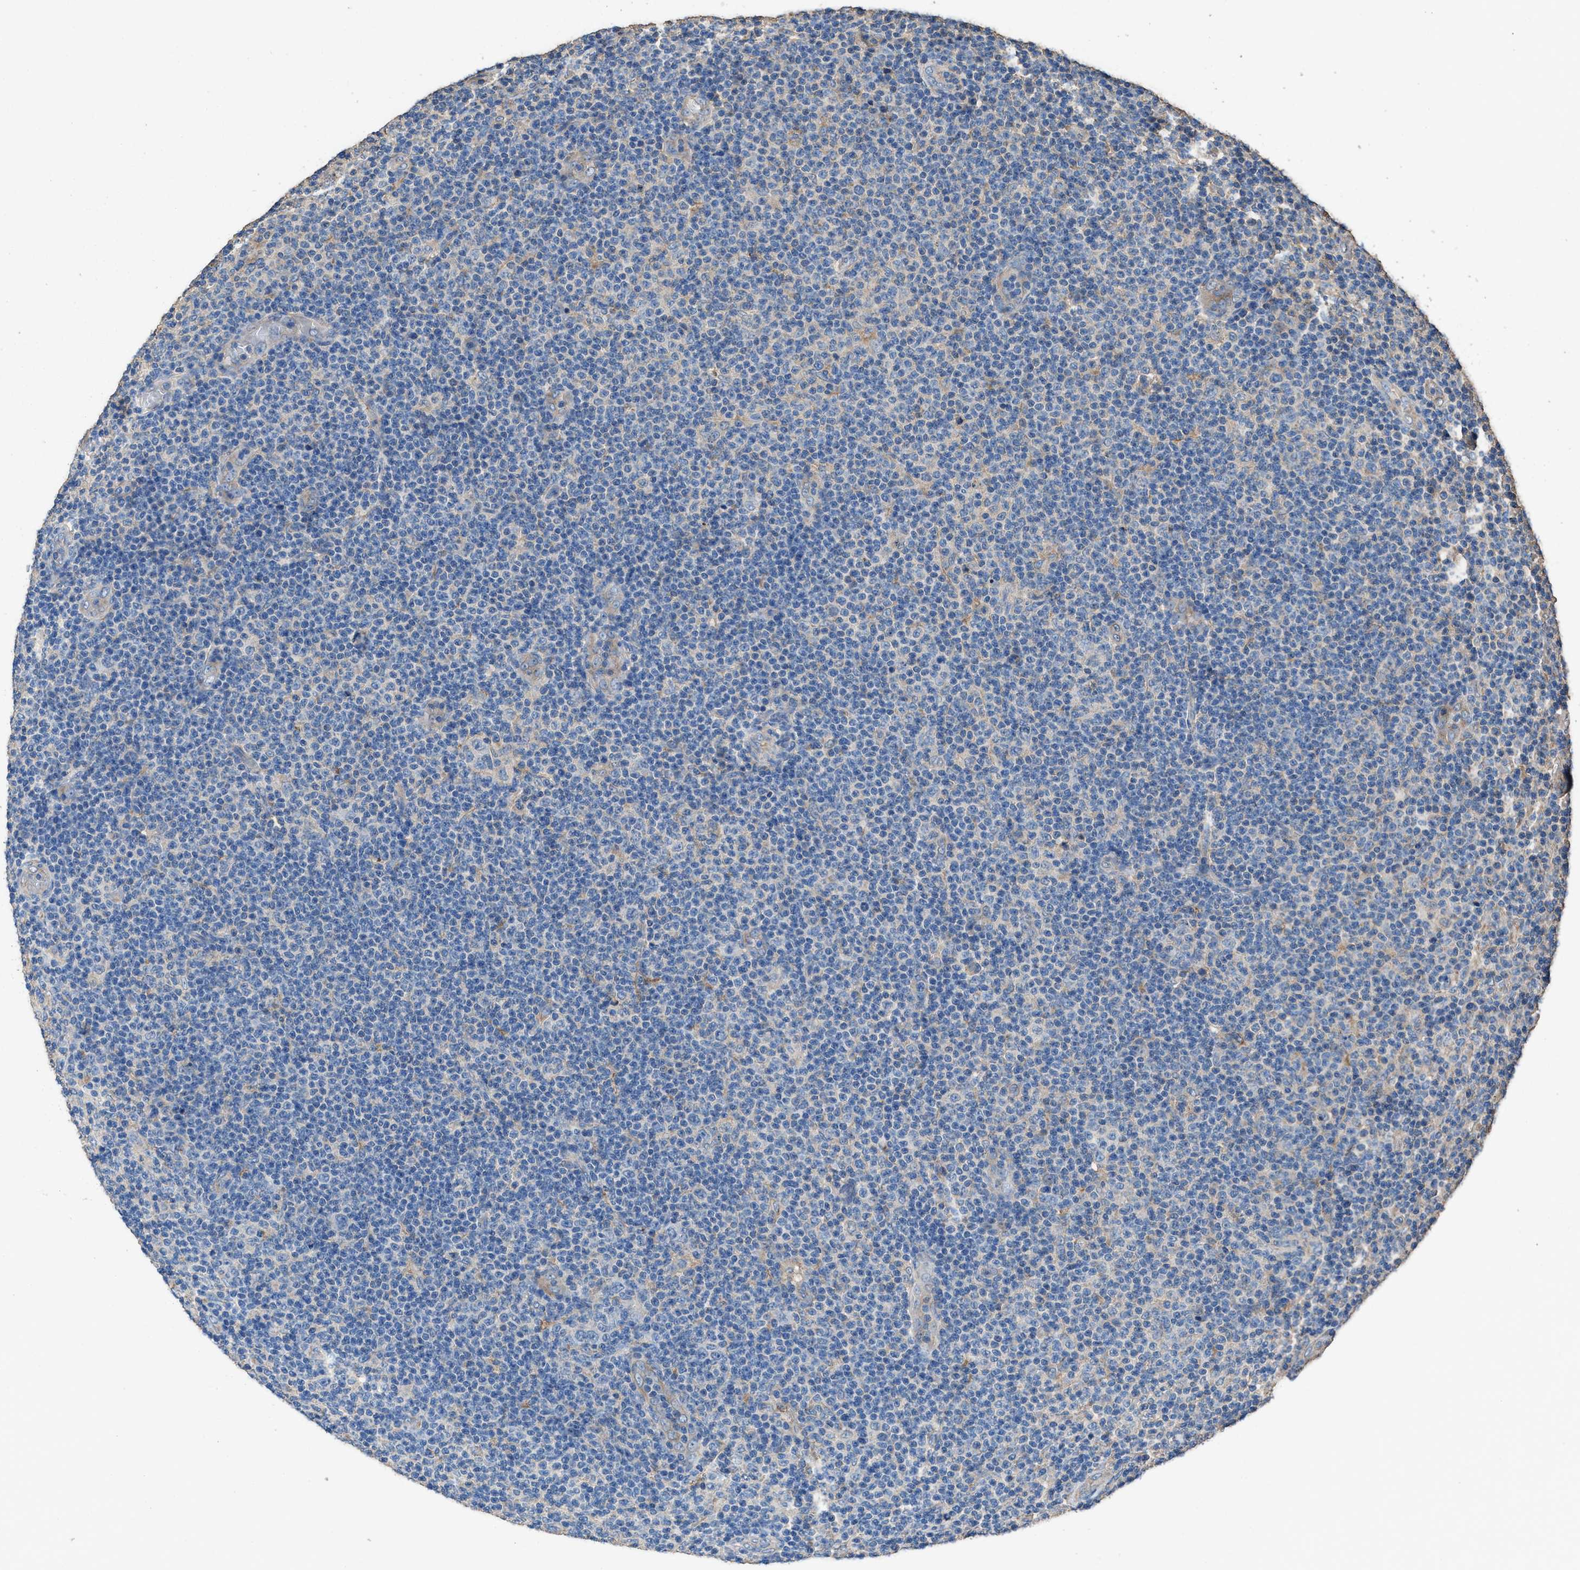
{"staining": {"intensity": "weak", "quantity": "<25%", "location": "cytoplasmic/membranous"}, "tissue": "lymphoma", "cell_type": "Tumor cells", "image_type": "cancer", "snomed": [{"axis": "morphology", "description": "Malignant lymphoma, non-Hodgkin's type, Low grade"}, {"axis": "topography", "description": "Lymph node"}], "caption": "Malignant lymphoma, non-Hodgkin's type (low-grade) was stained to show a protein in brown. There is no significant positivity in tumor cells.", "gene": "ITSN1", "patient": {"sex": "male", "age": 83}}